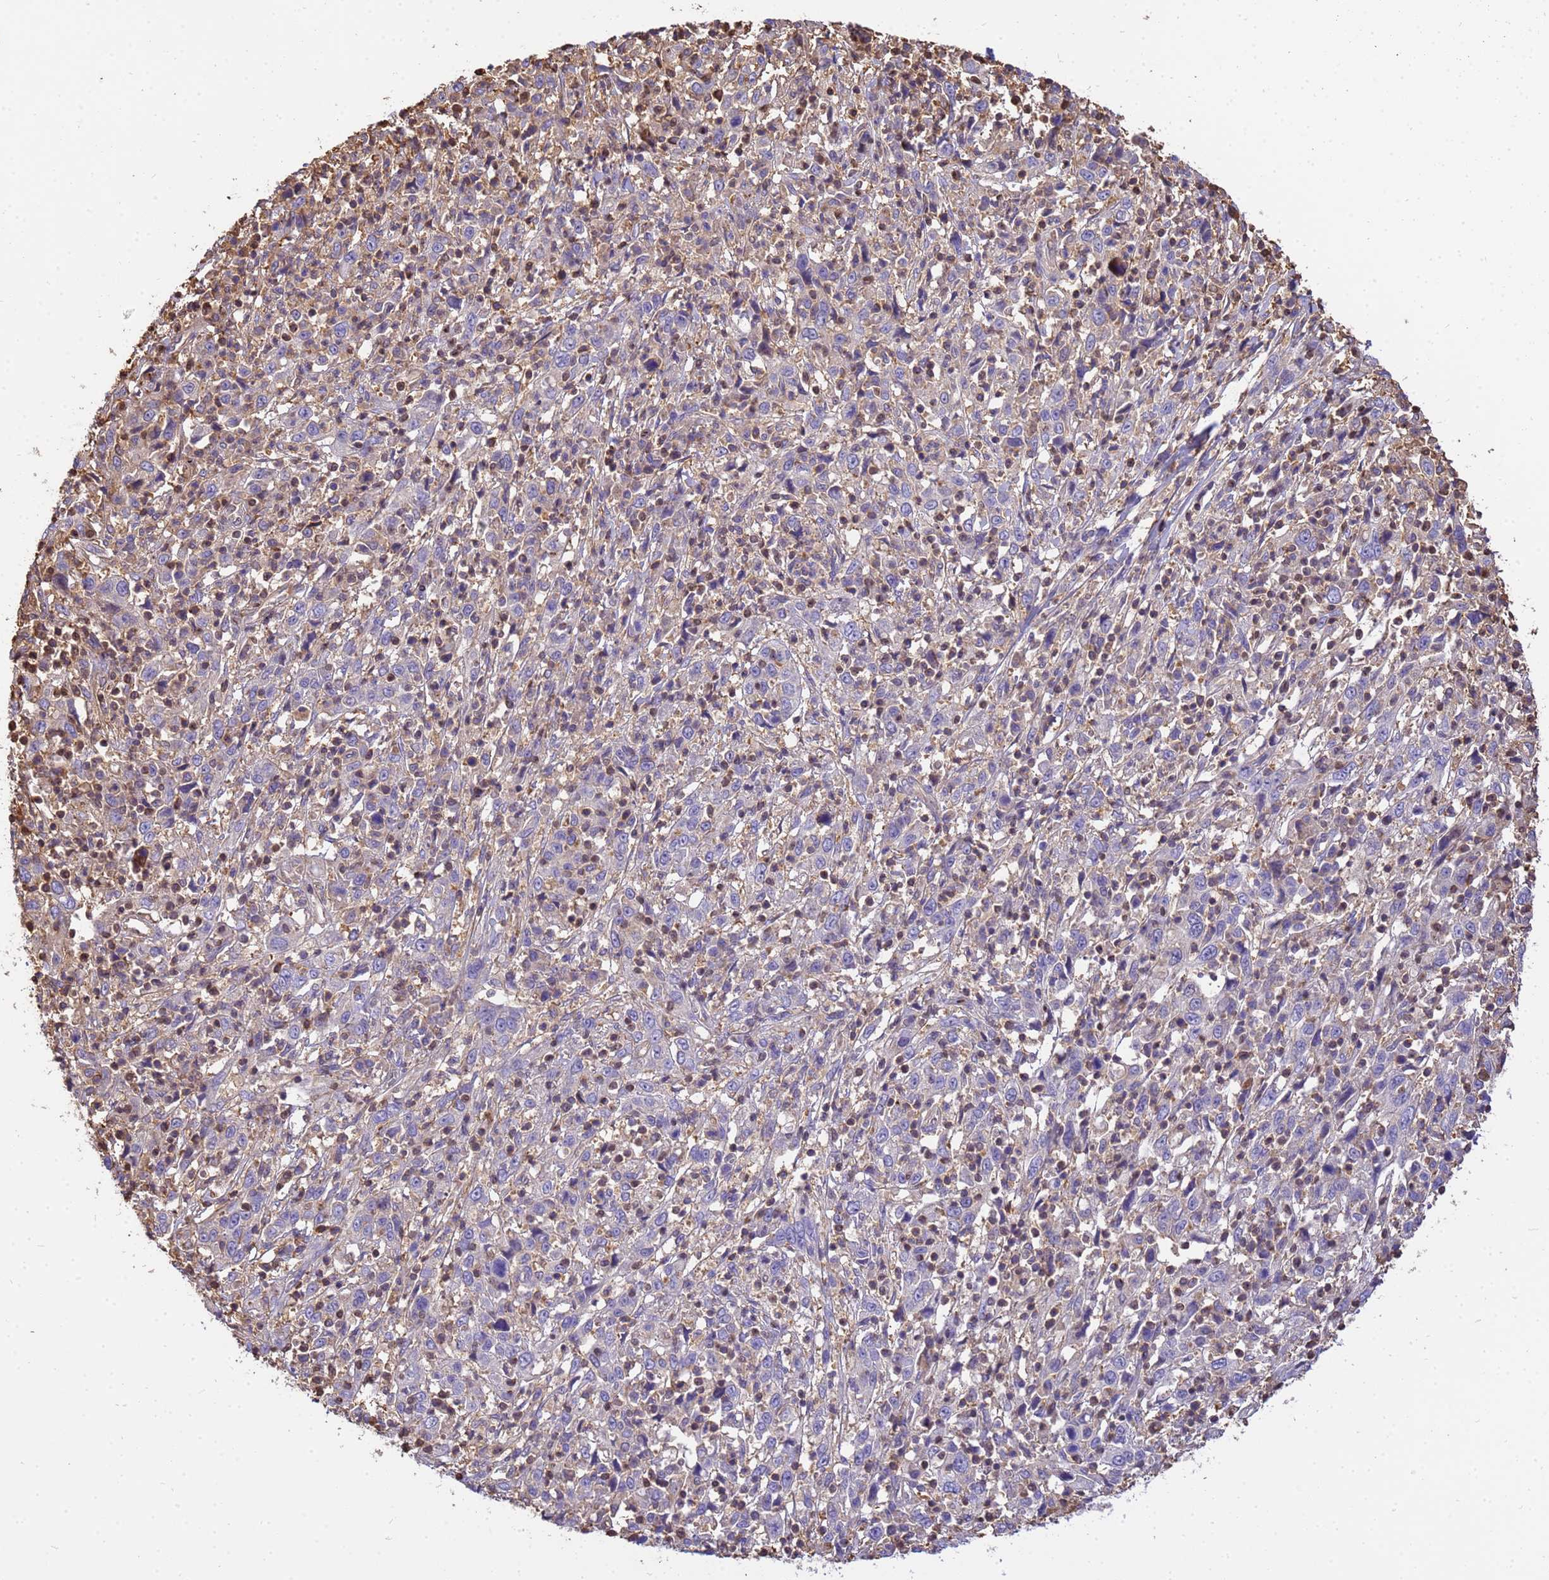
{"staining": {"intensity": "negative", "quantity": "none", "location": "none"}, "tissue": "cervical cancer", "cell_type": "Tumor cells", "image_type": "cancer", "snomed": [{"axis": "morphology", "description": "Squamous cell carcinoma, NOS"}, {"axis": "topography", "description": "Cervix"}], "caption": "The photomicrograph exhibits no significant expression in tumor cells of cervical squamous cell carcinoma.", "gene": "WDR64", "patient": {"sex": "female", "age": 46}}